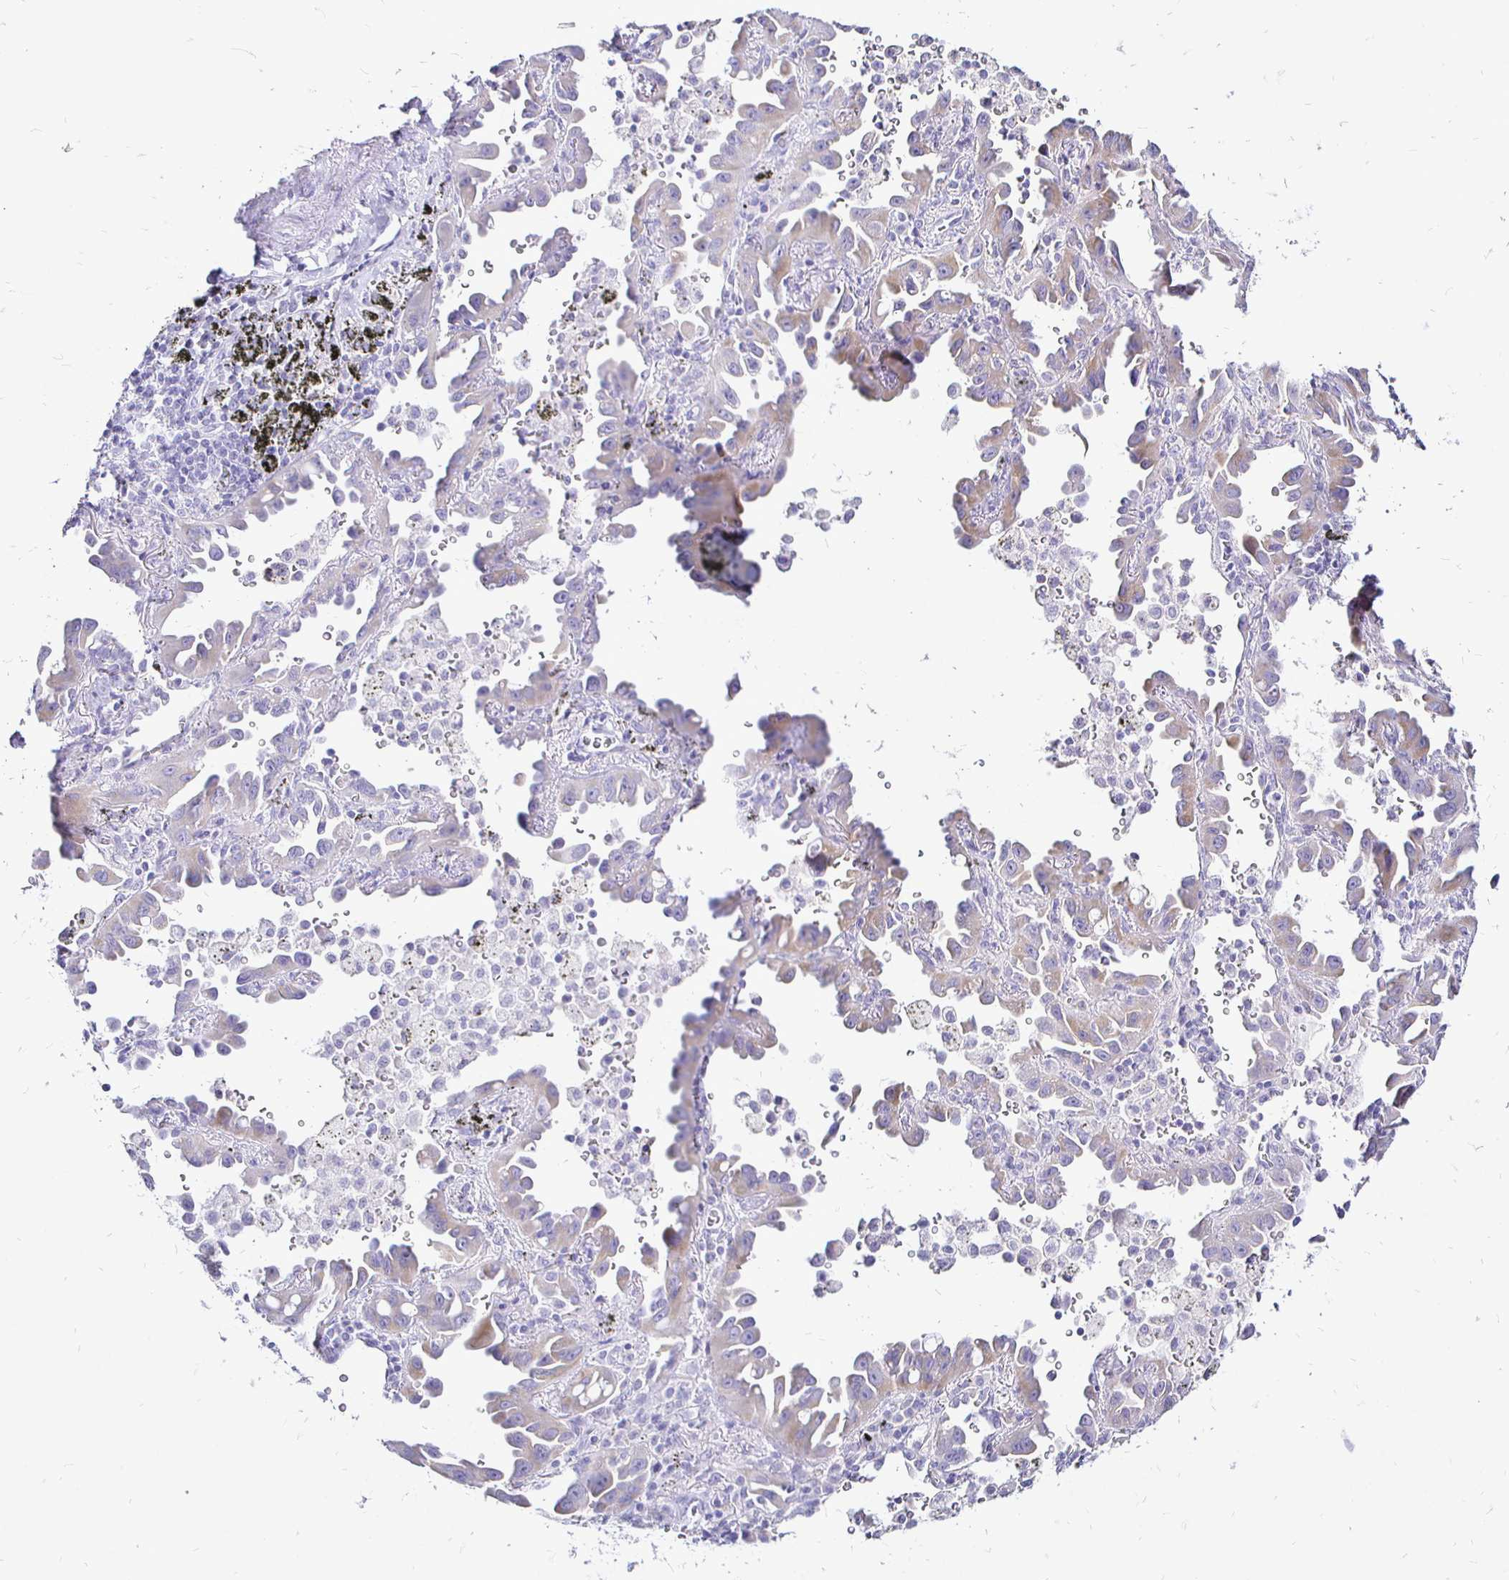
{"staining": {"intensity": "weak", "quantity": "<25%", "location": "cytoplasmic/membranous"}, "tissue": "lung cancer", "cell_type": "Tumor cells", "image_type": "cancer", "snomed": [{"axis": "morphology", "description": "Adenocarcinoma, NOS"}, {"axis": "topography", "description": "Lung"}], "caption": "A high-resolution histopathology image shows IHC staining of lung cancer (adenocarcinoma), which reveals no significant staining in tumor cells.", "gene": "IRGC", "patient": {"sex": "male", "age": 68}}